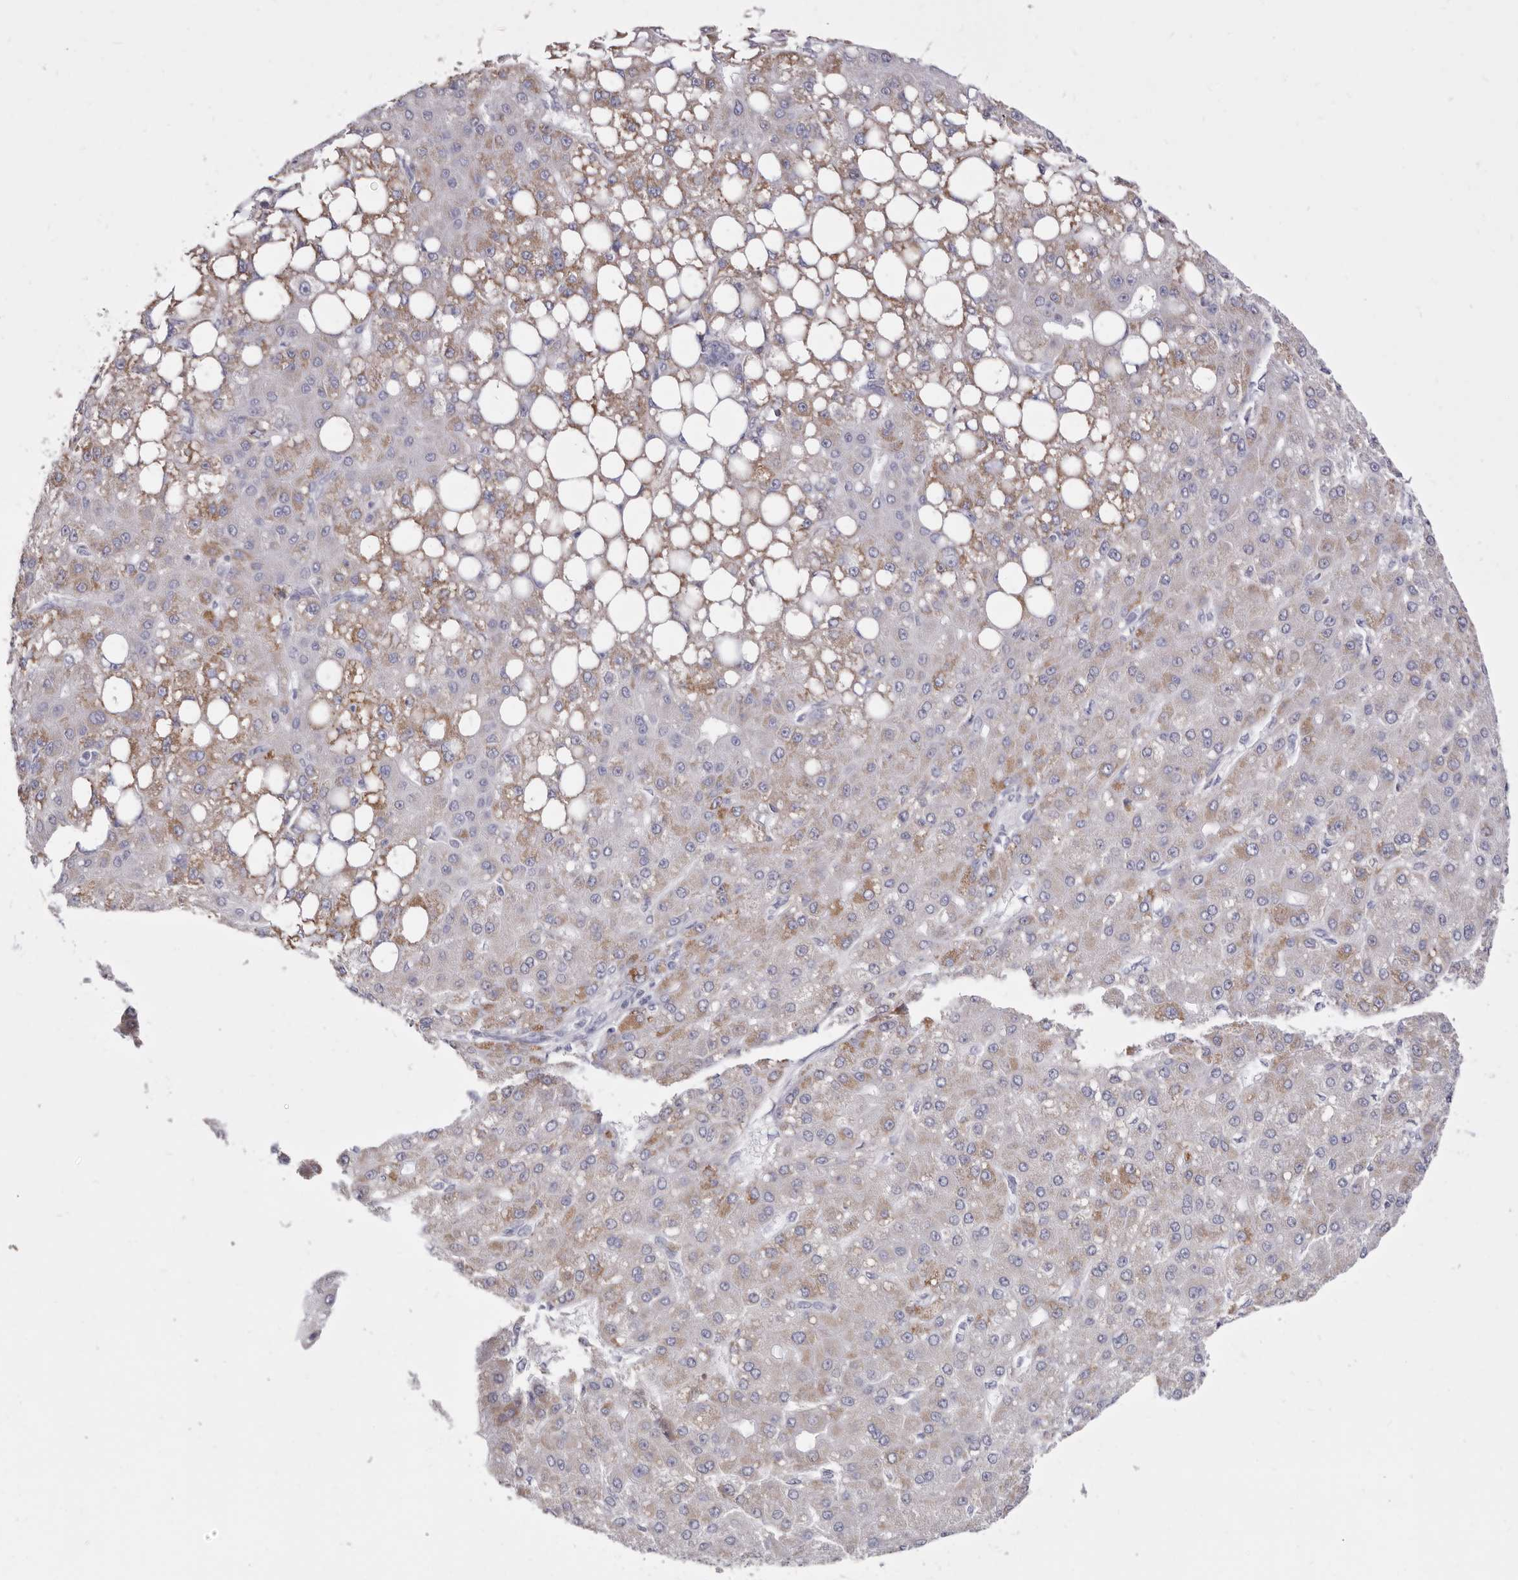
{"staining": {"intensity": "moderate", "quantity": "<25%", "location": "cytoplasmic/membranous"}, "tissue": "liver cancer", "cell_type": "Tumor cells", "image_type": "cancer", "snomed": [{"axis": "morphology", "description": "Carcinoma, Hepatocellular, NOS"}, {"axis": "topography", "description": "Liver"}], "caption": "Tumor cells demonstrate low levels of moderate cytoplasmic/membranous positivity in about <25% of cells in human liver cancer.", "gene": "RSPO2", "patient": {"sex": "male", "age": 67}}